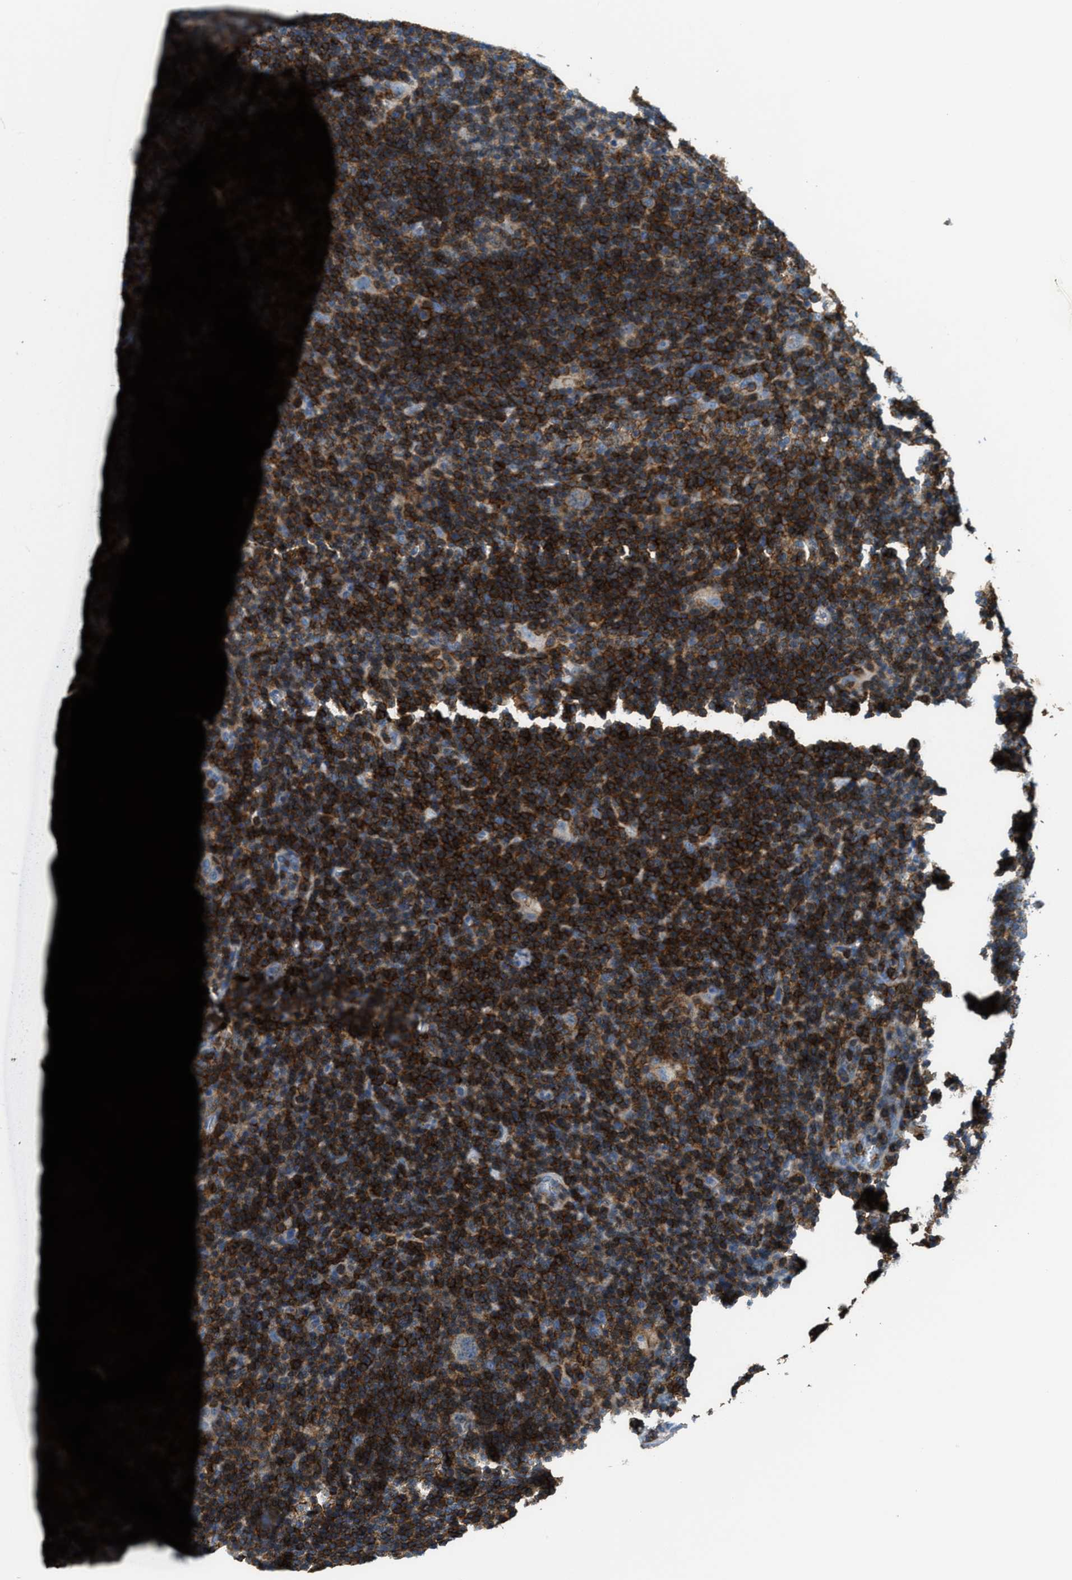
{"staining": {"intensity": "weak", "quantity": "25%-75%", "location": "cytoplasmic/membranous"}, "tissue": "lymphoma", "cell_type": "Tumor cells", "image_type": "cancer", "snomed": [{"axis": "morphology", "description": "Hodgkin's disease, NOS"}, {"axis": "topography", "description": "Lymph node"}], "caption": "Approximately 25%-75% of tumor cells in human lymphoma show weak cytoplasmic/membranous protein expression as visualized by brown immunohistochemical staining.", "gene": "MYO1G", "patient": {"sex": "female", "age": 57}}